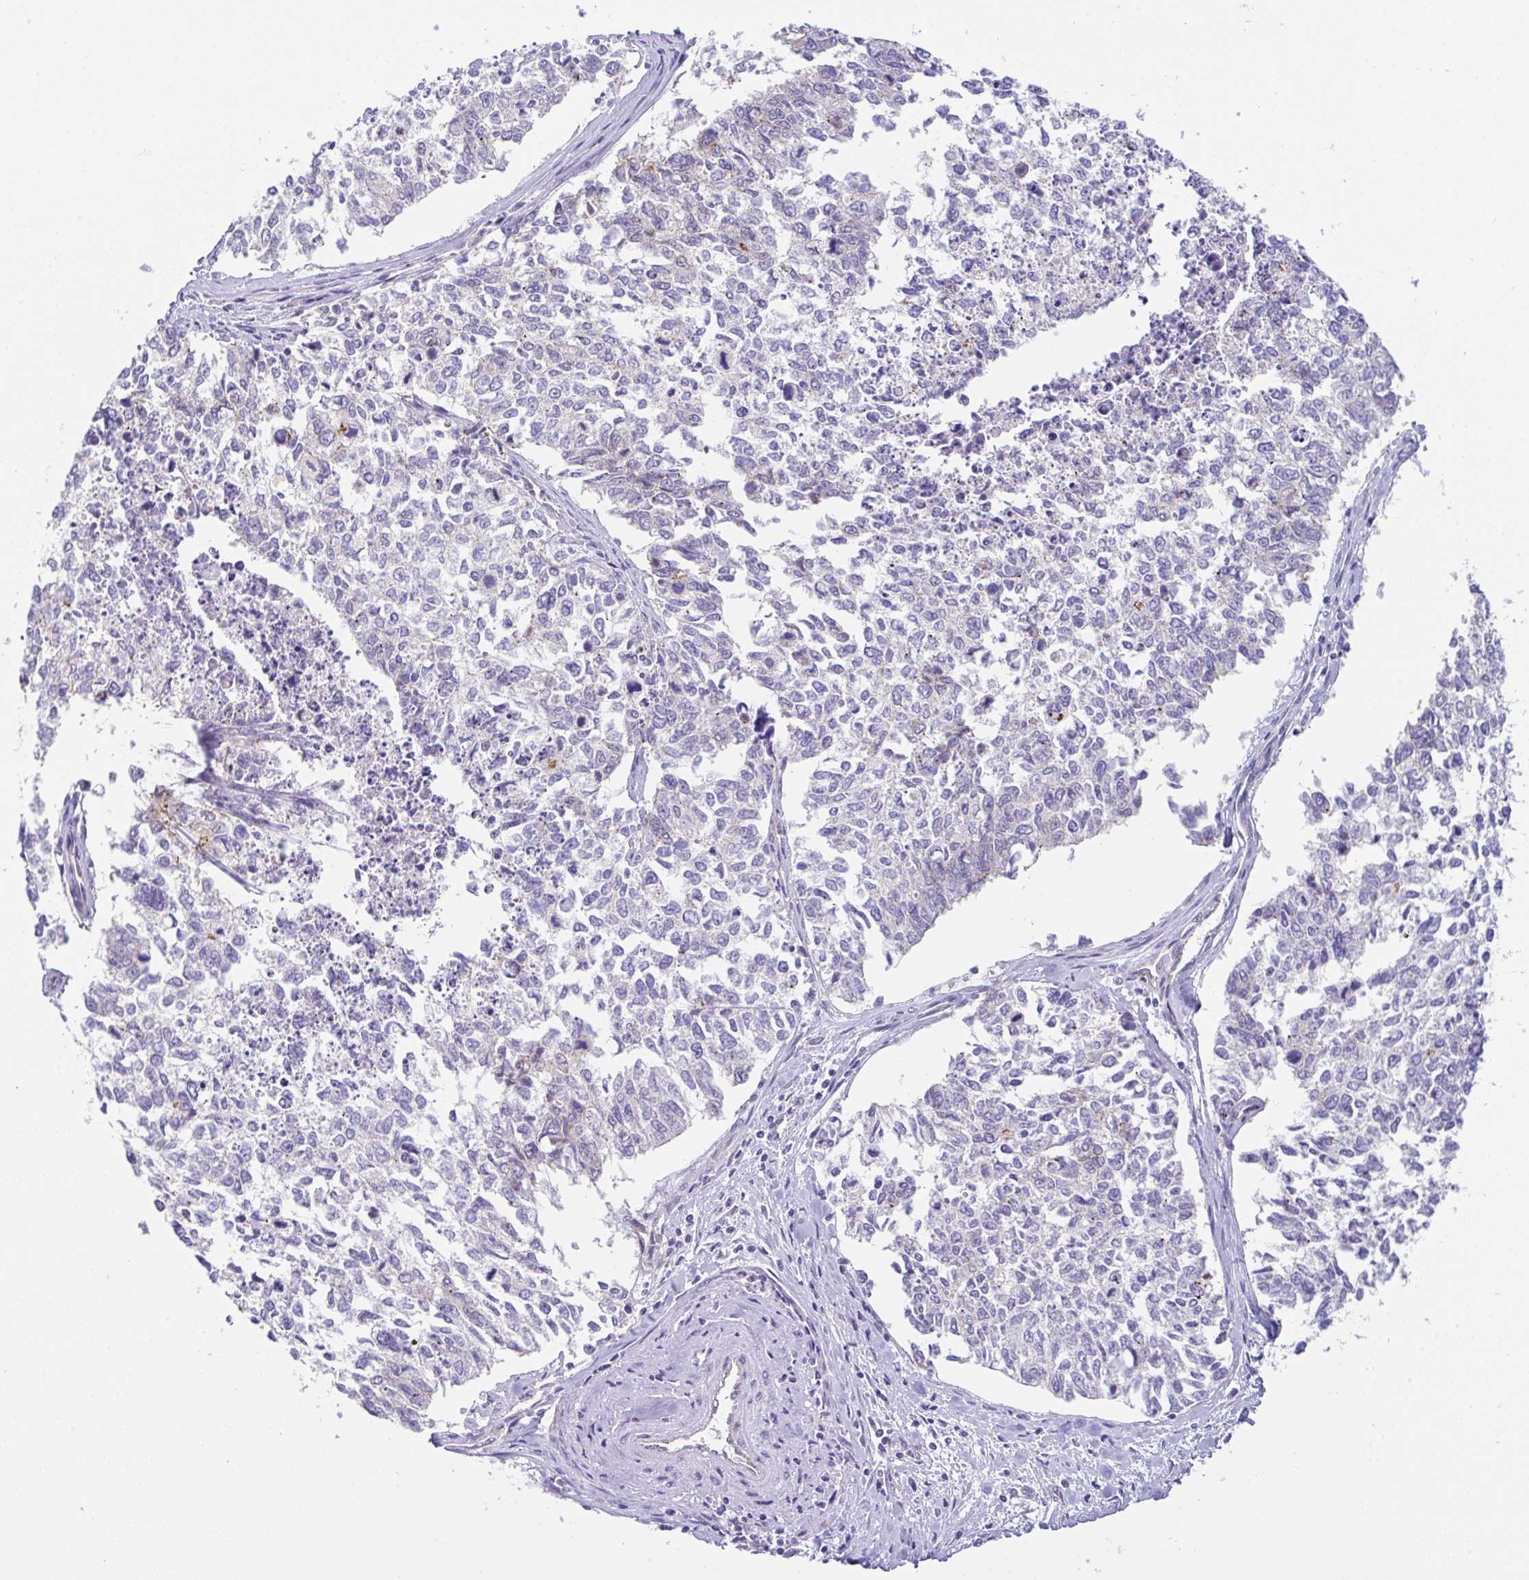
{"staining": {"intensity": "negative", "quantity": "none", "location": "none"}, "tissue": "cervical cancer", "cell_type": "Tumor cells", "image_type": "cancer", "snomed": [{"axis": "morphology", "description": "Adenocarcinoma, NOS"}, {"axis": "topography", "description": "Cervix"}], "caption": "There is no significant staining in tumor cells of adenocarcinoma (cervical). The staining was performed using DAB to visualize the protein expression in brown, while the nuclei were stained in blue with hematoxylin (Magnification: 20x).", "gene": "CGNL1", "patient": {"sex": "female", "age": 63}}